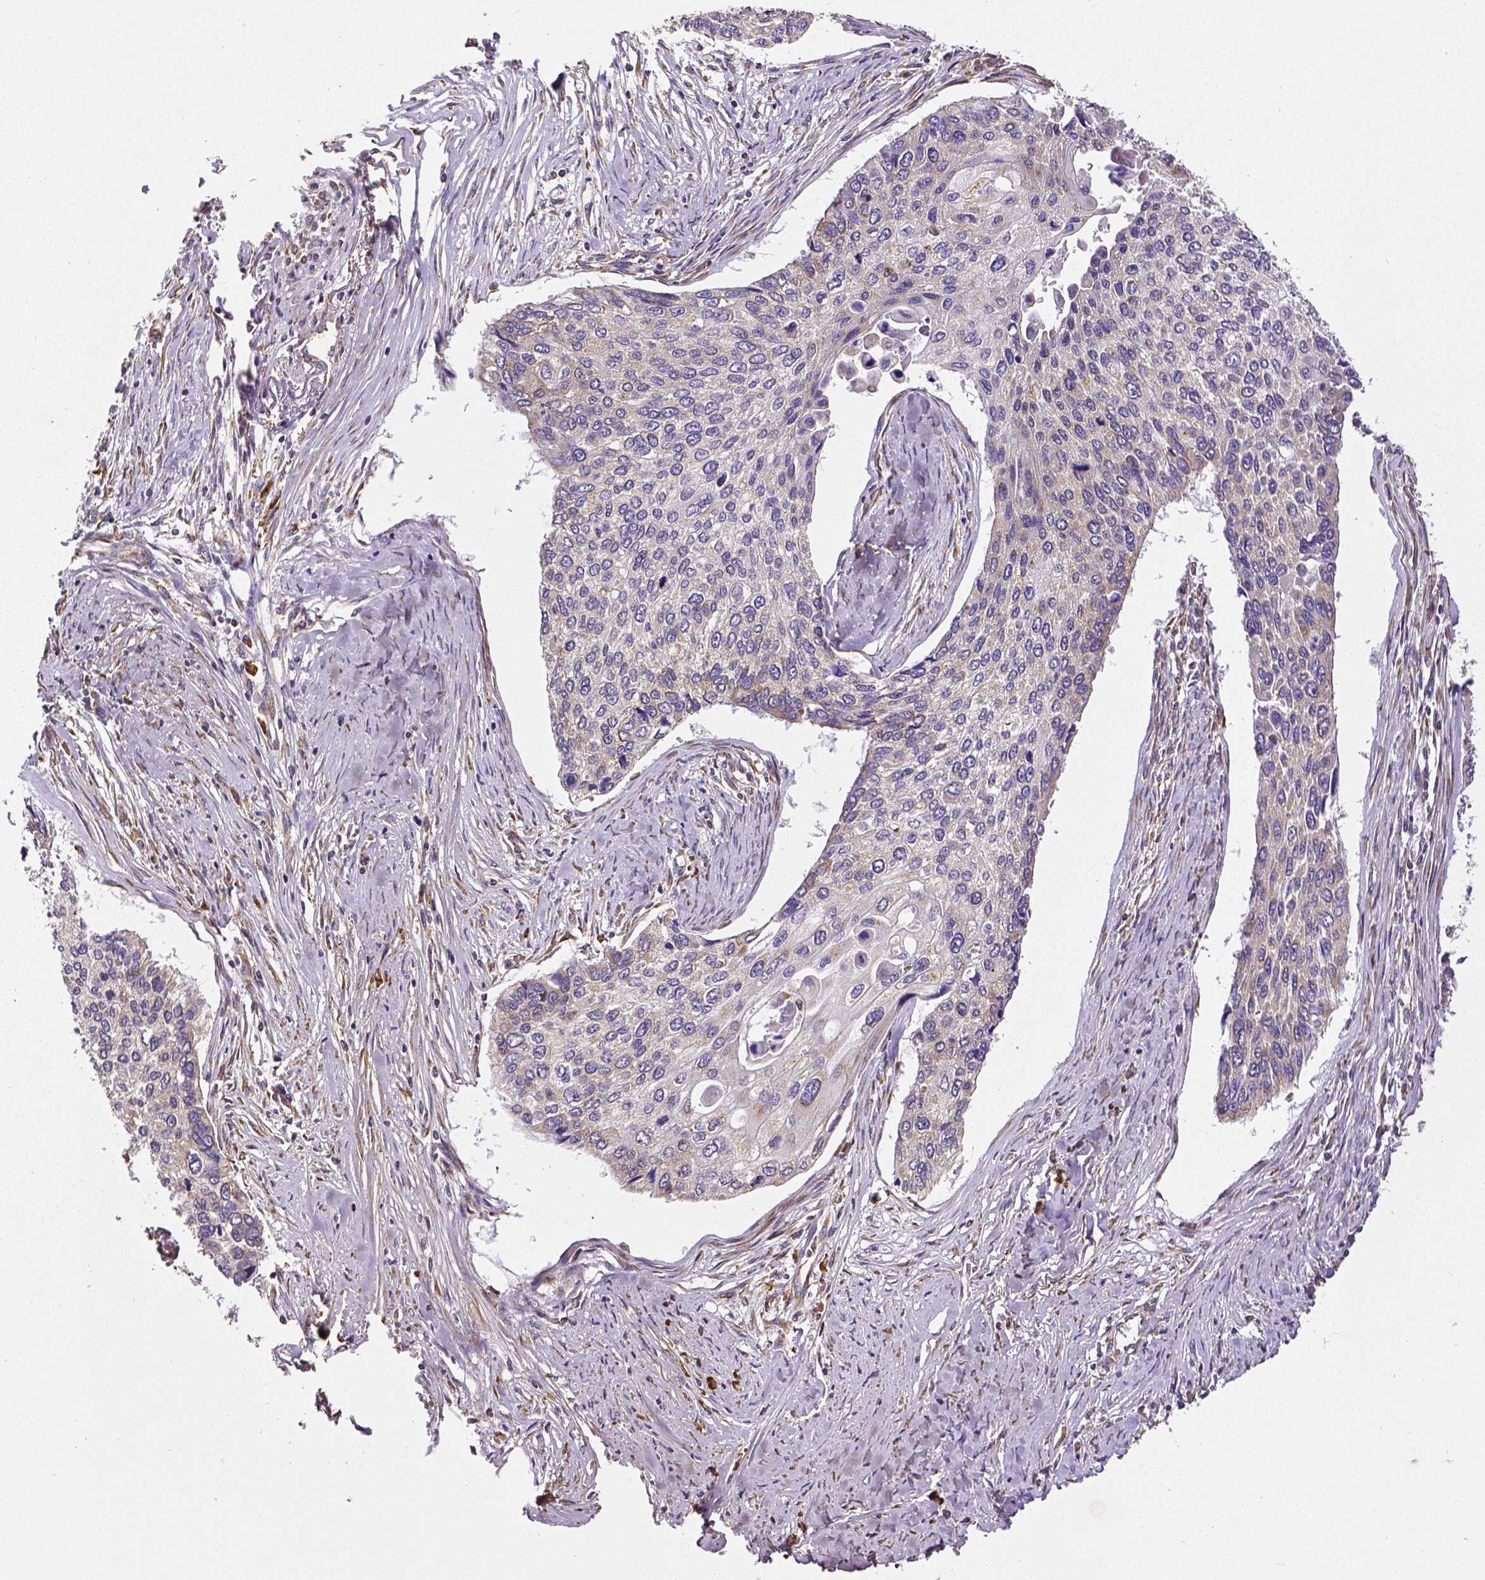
{"staining": {"intensity": "weak", "quantity": "<25%", "location": "cytoplasmic/membranous"}, "tissue": "lung cancer", "cell_type": "Tumor cells", "image_type": "cancer", "snomed": [{"axis": "morphology", "description": "Squamous cell carcinoma, NOS"}, {"axis": "morphology", "description": "Squamous cell carcinoma, metastatic, NOS"}, {"axis": "topography", "description": "Lung"}], "caption": "Image shows no significant protein expression in tumor cells of lung metastatic squamous cell carcinoma. The staining is performed using DAB (3,3'-diaminobenzidine) brown chromogen with nuclei counter-stained in using hematoxylin.", "gene": "MTDH", "patient": {"sex": "male", "age": 63}}